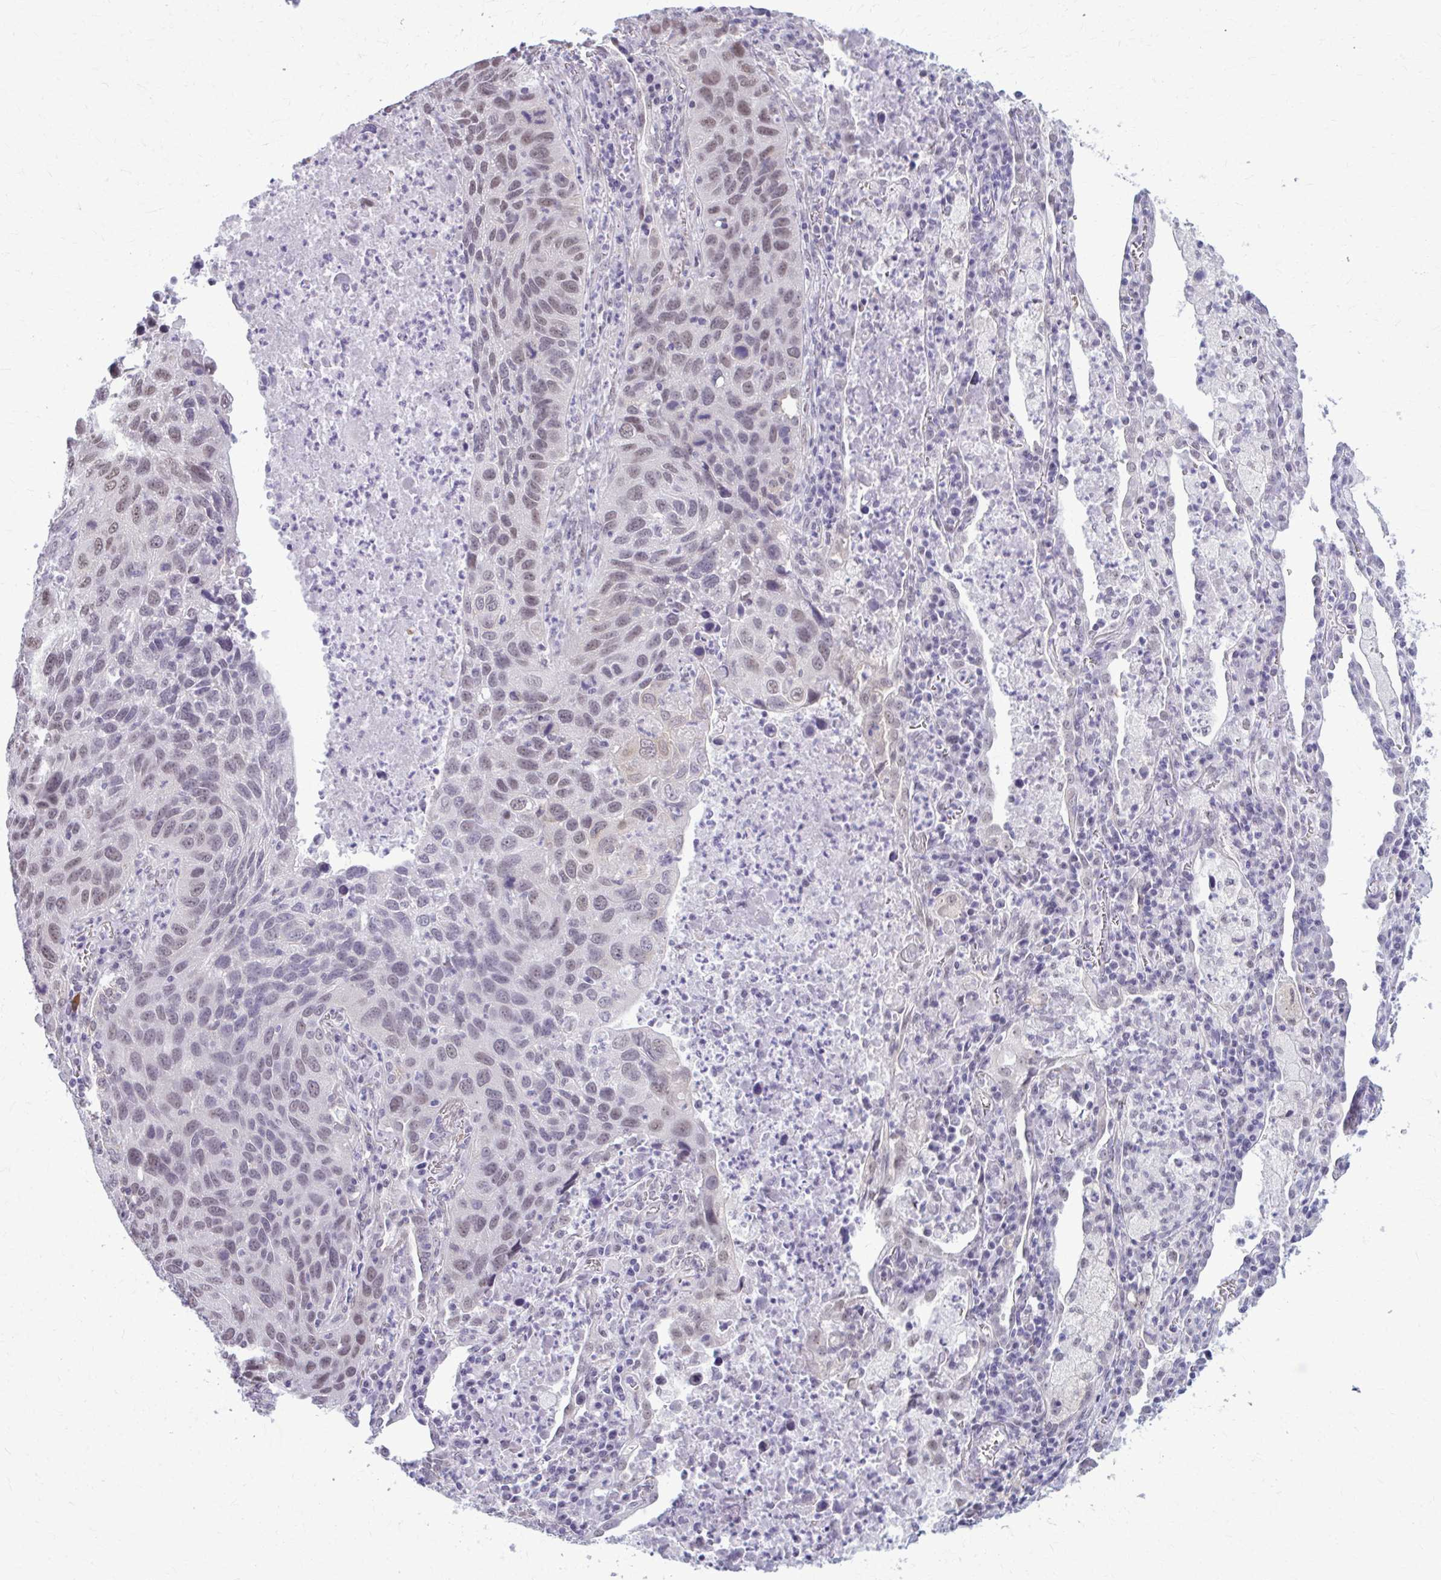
{"staining": {"intensity": "weak", "quantity": "25%-75%", "location": "nuclear"}, "tissue": "lung cancer", "cell_type": "Tumor cells", "image_type": "cancer", "snomed": [{"axis": "morphology", "description": "Squamous cell carcinoma, NOS"}, {"axis": "topography", "description": "Lung"}], "caption": "There is low levels of weak nuclear staining in tumor cells of squamous cell carcinoma (lung), as demonstrated by immunohistochemical staining (brown color).", "gene": "NUMBL", "patient": {"sex": "female", "age": 61}}